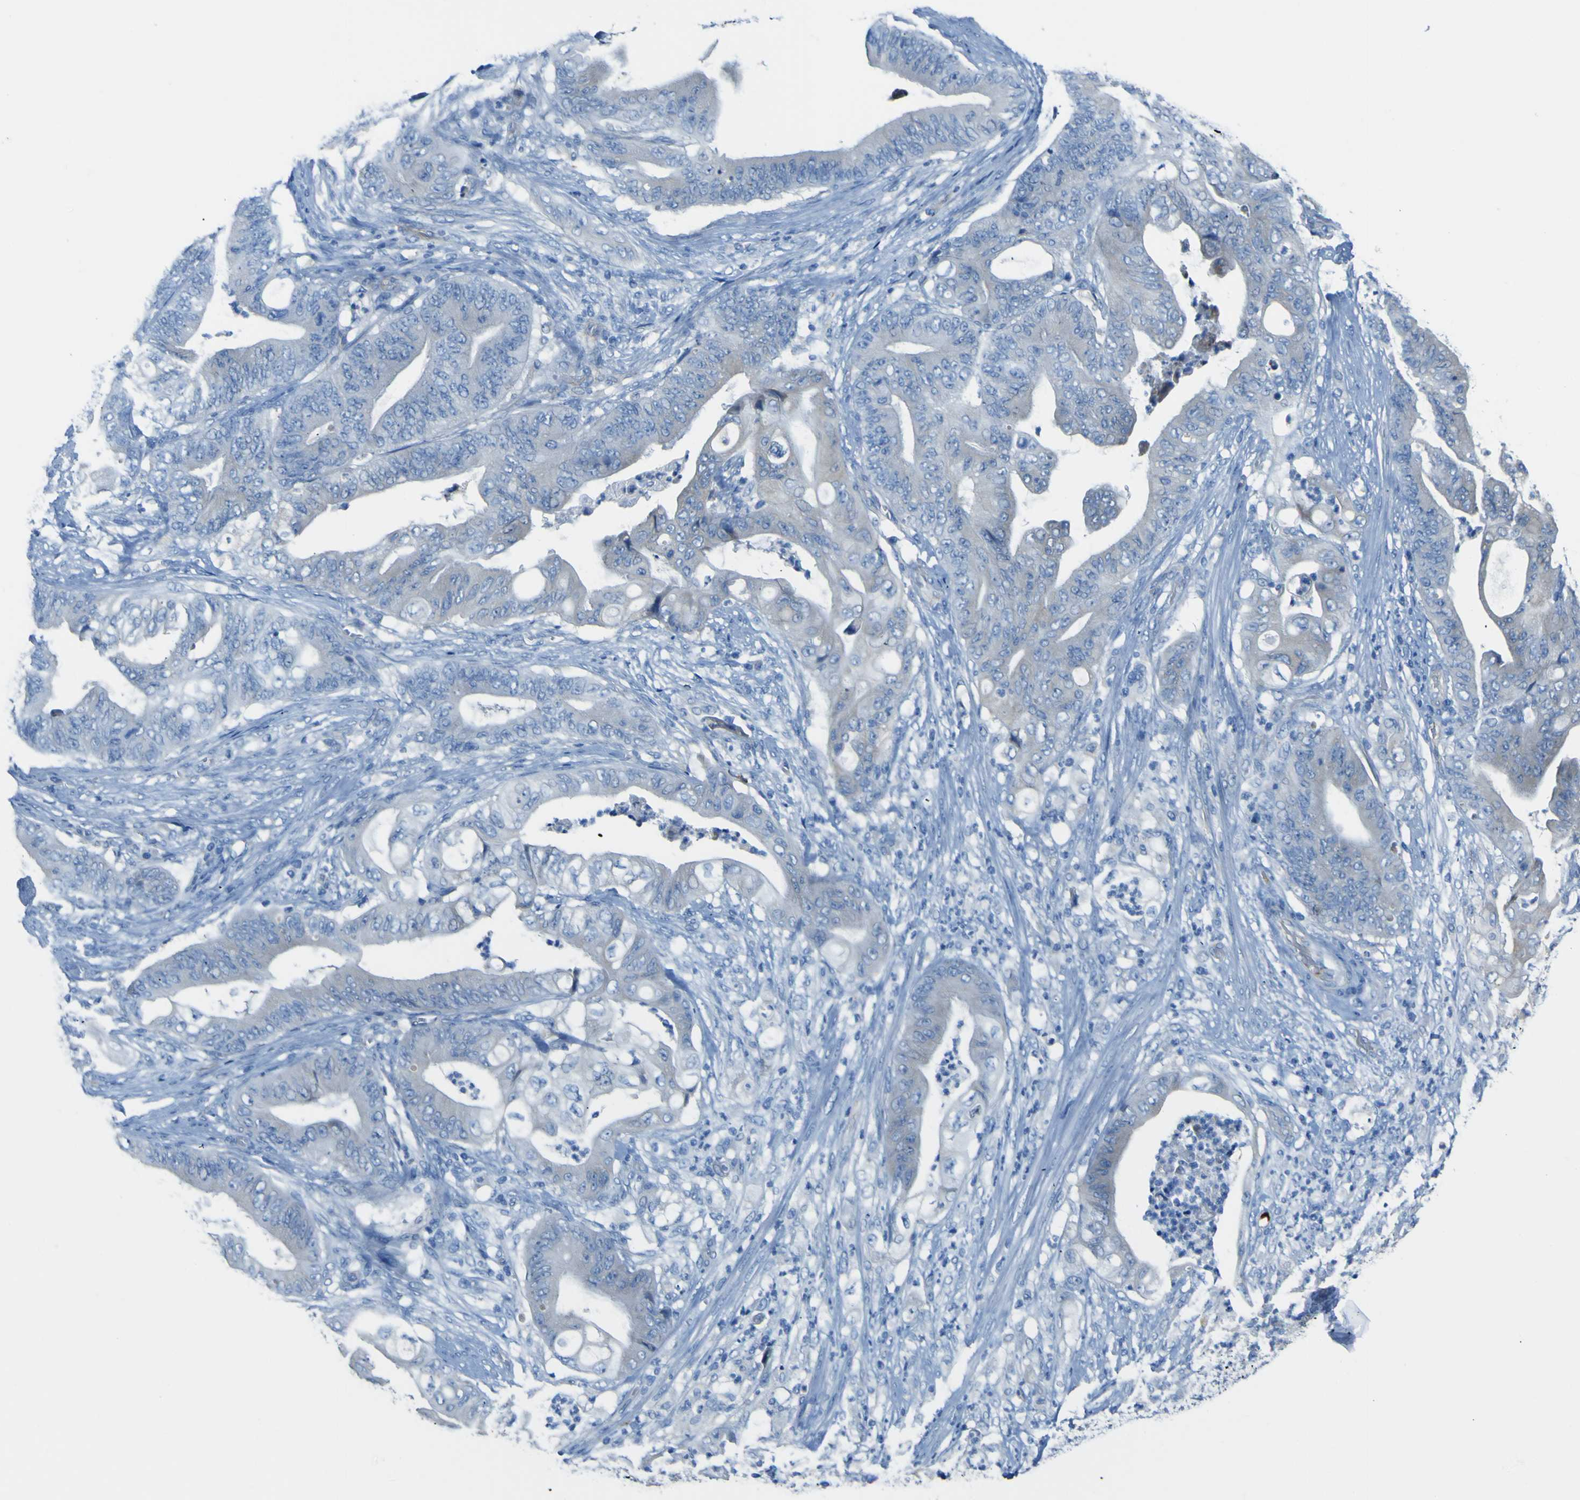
{"staining": {"intensity": "negative", "quantity": "none", "location": "none"}, "tissue": "stomach cancer", "cell_type": "Tumor cells", "image_type": "cancer", "snomed": [{"axis": "morphology", "description": "Adenocarcinoma, NOS"}, {"axis": "topography", "description": "Stomach"}], "caption": "Tumor cells show no significant expression in adenocarcinoma (stomach). (IHC, brightfield microscopy, high magnification).", "gene": "ADGRA2", "patient": {"sex": "female", "age": 73}}